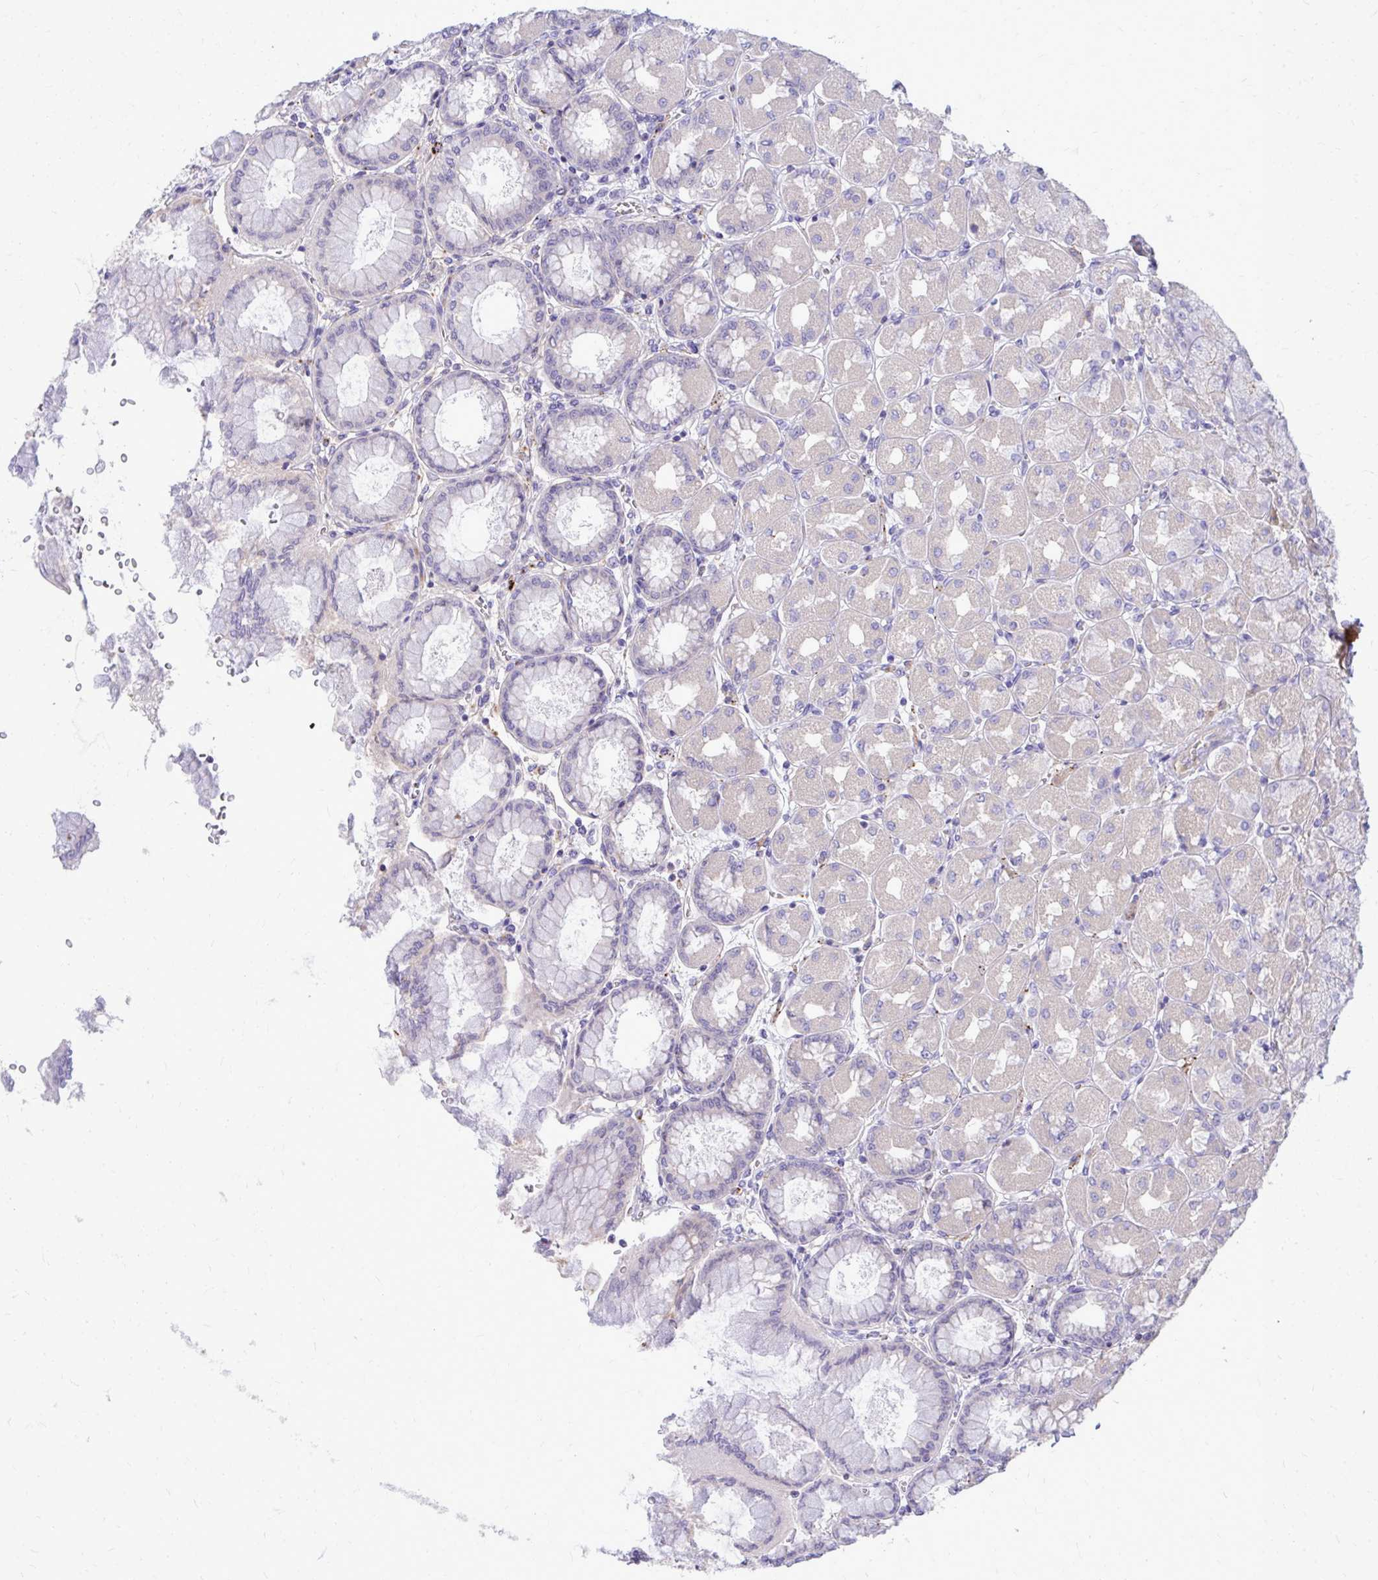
{"staining": {"intensity": "negative", "quantity": "none", "location": "none"}, "tissue": "stomach", "cell_type": "Glandular cells", "image_type": "normal", "snomed": [{"axis": "morphology", "description": "Normal tissue, NOS"}, {"axis": "topography", "description": "Stomach, upper"}], "caption": "There is no significant expression in glandular cells of stomach. (Stains: DAB immunohistochemistry (IHC) with hematoxylin counter stain, Microscopy: brightfield microscopy at high magnification).", "gene": "TP53I11", "patient": {"sex": "female", "age": 56}}